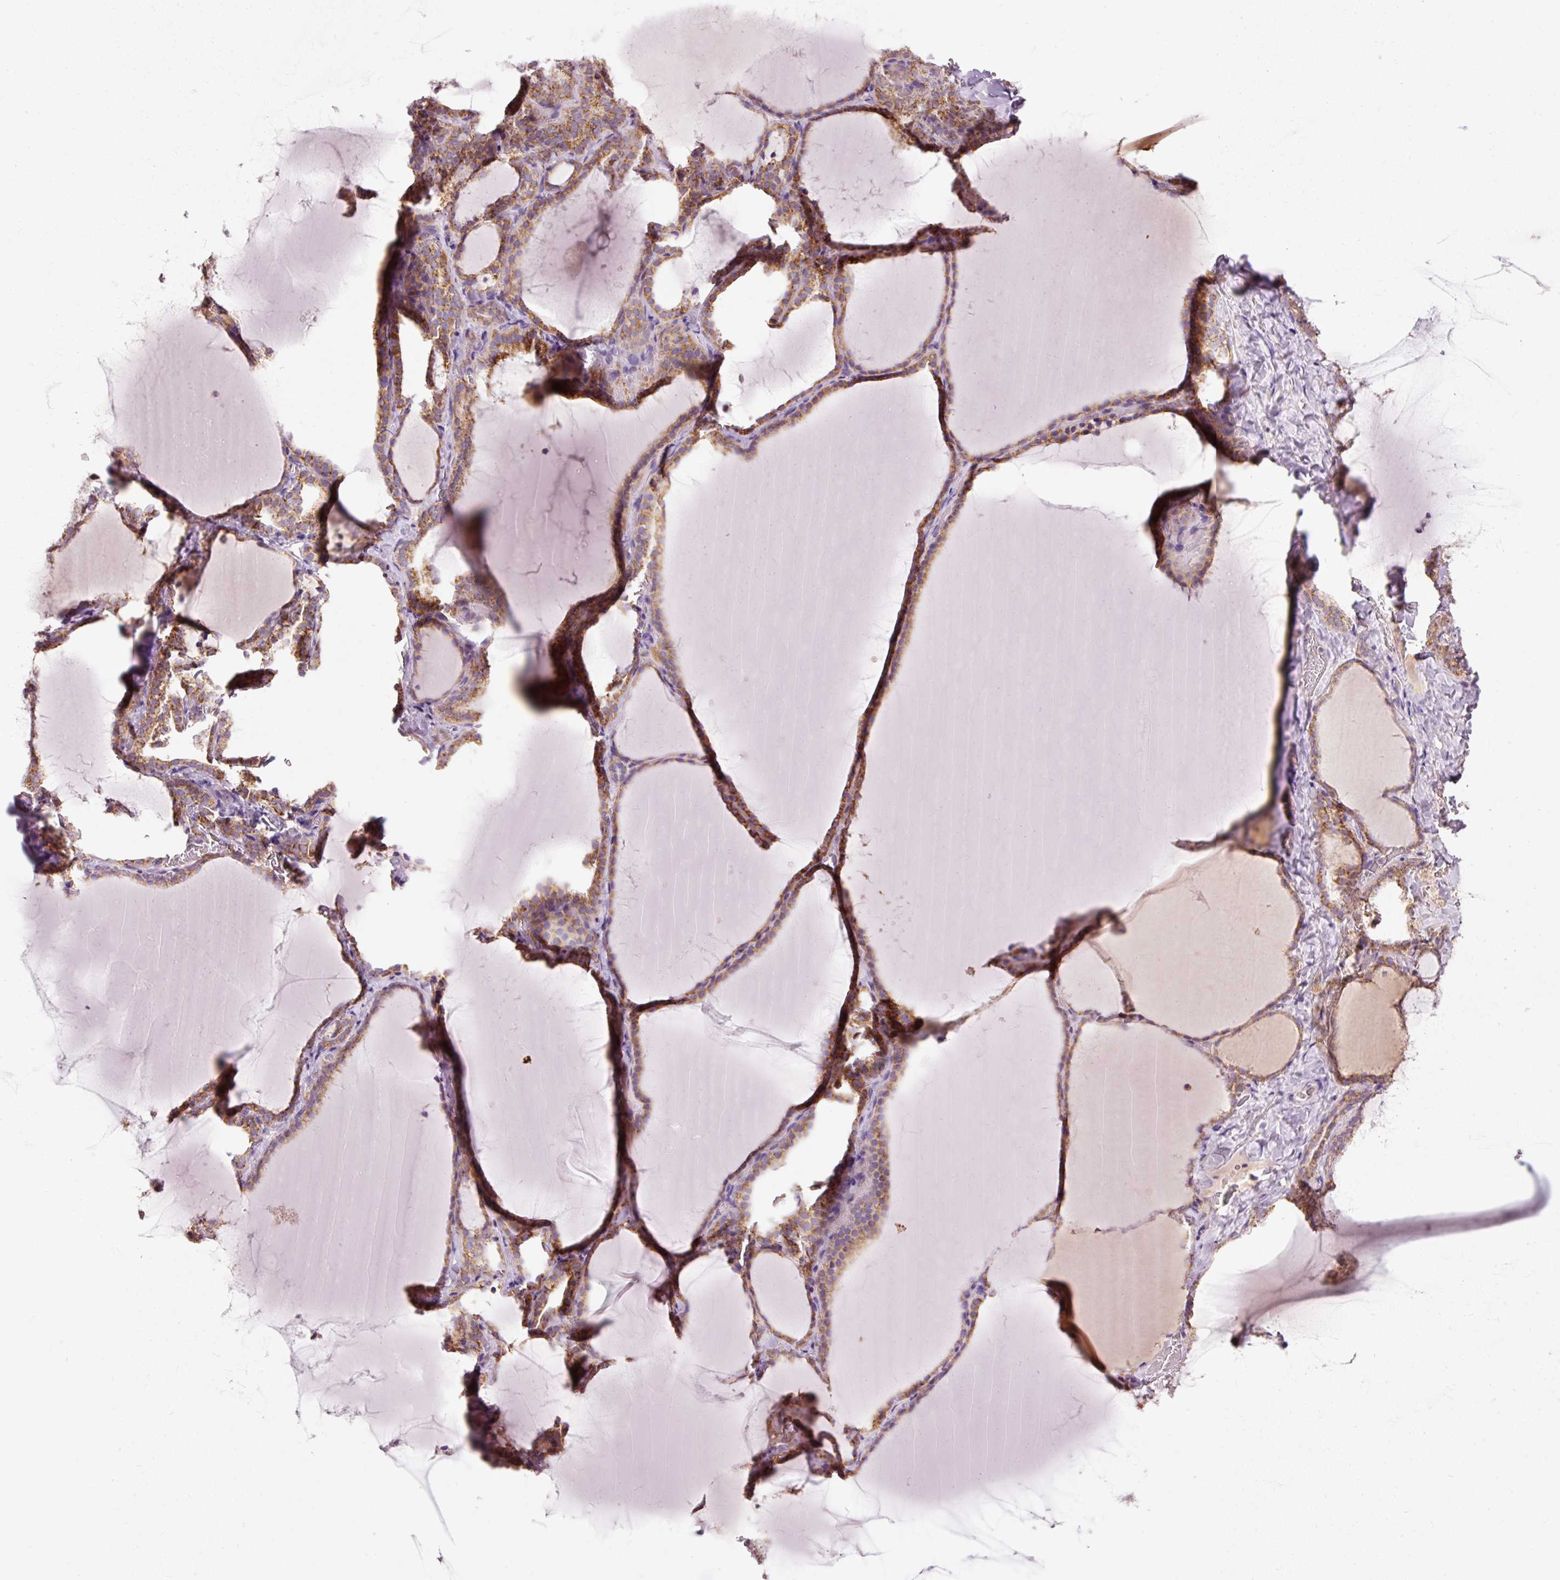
{"staining": {"intensity": "moderate", "quantity": ">75%", "location": "cytoplasmic/membranous"}, "tissue": "thyroid gland", "cell_type": "Glandular cells", "image_type": "normal", "snomed": [{"axis": "morphology", "description": "Normal tissue, NOS"}, {"axis": "topography", "description": "Thyroid gland"}], "caption": "This micrograph demonstrates unremarkable thyroid gland stained with immunohistochemistry (IHC) to label a protein in brown. The cytoplasmic/membranous of glandular cells show moderate positivity for the protein. Nuclei are counter-stained blue.", "gene": "NDUFB4", "patient": {"sex": "female", "age": 22}}